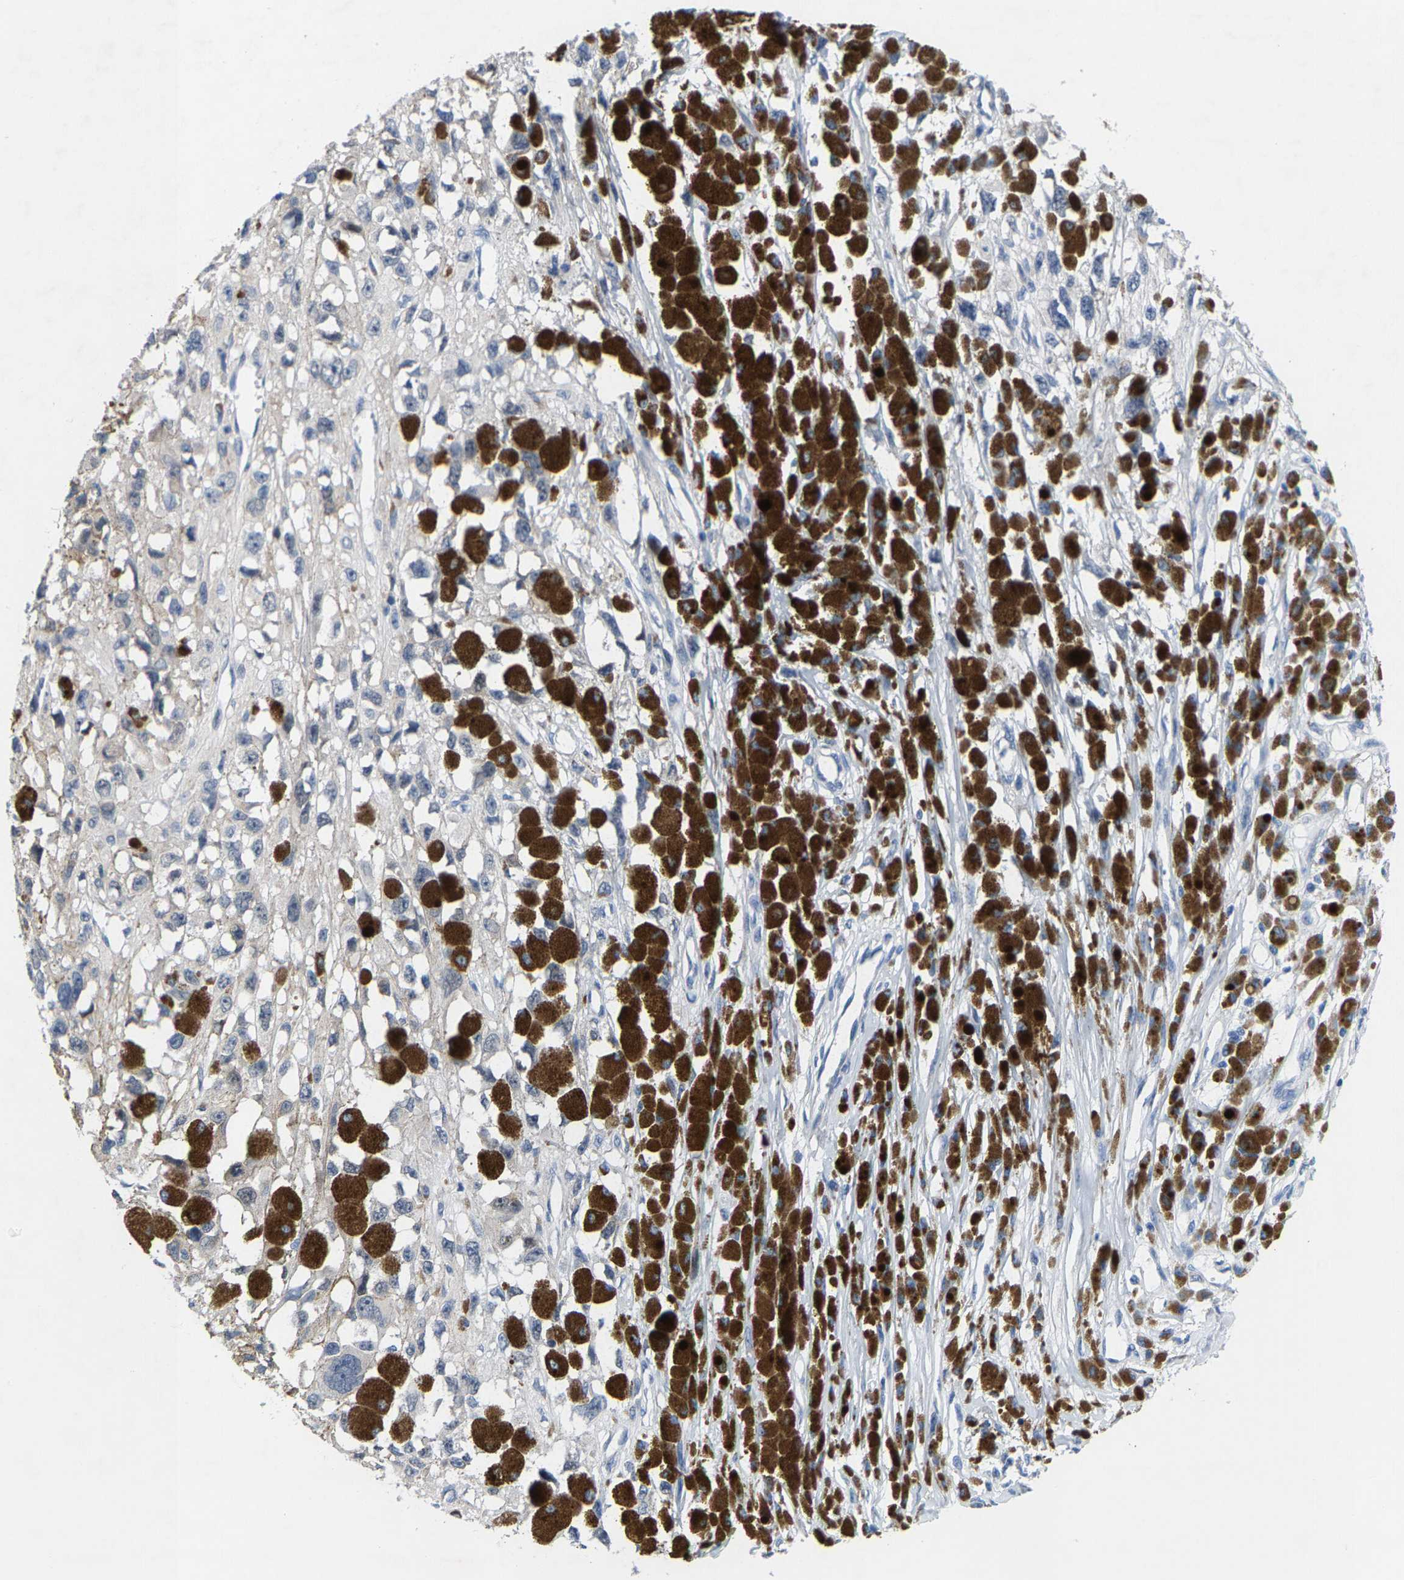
{"staining": {"intensity": "negative", "quantity": "none", "location": "none"}, "tissue": "melanoma", "cell_type": "Tumor cells", "image_type": "cancer", "snomed": [{"axis": "morphology", "description": "Malignant melanoma, Metastatic site"}, {"axis": "topography", "description": "Lymph node"}], "caption": "Tumor cells are negative for brown protein staining in malignant melanoma (metastatic site).", "gene": "KLHL1", "patient": {"sex": "male", "age": 59}}